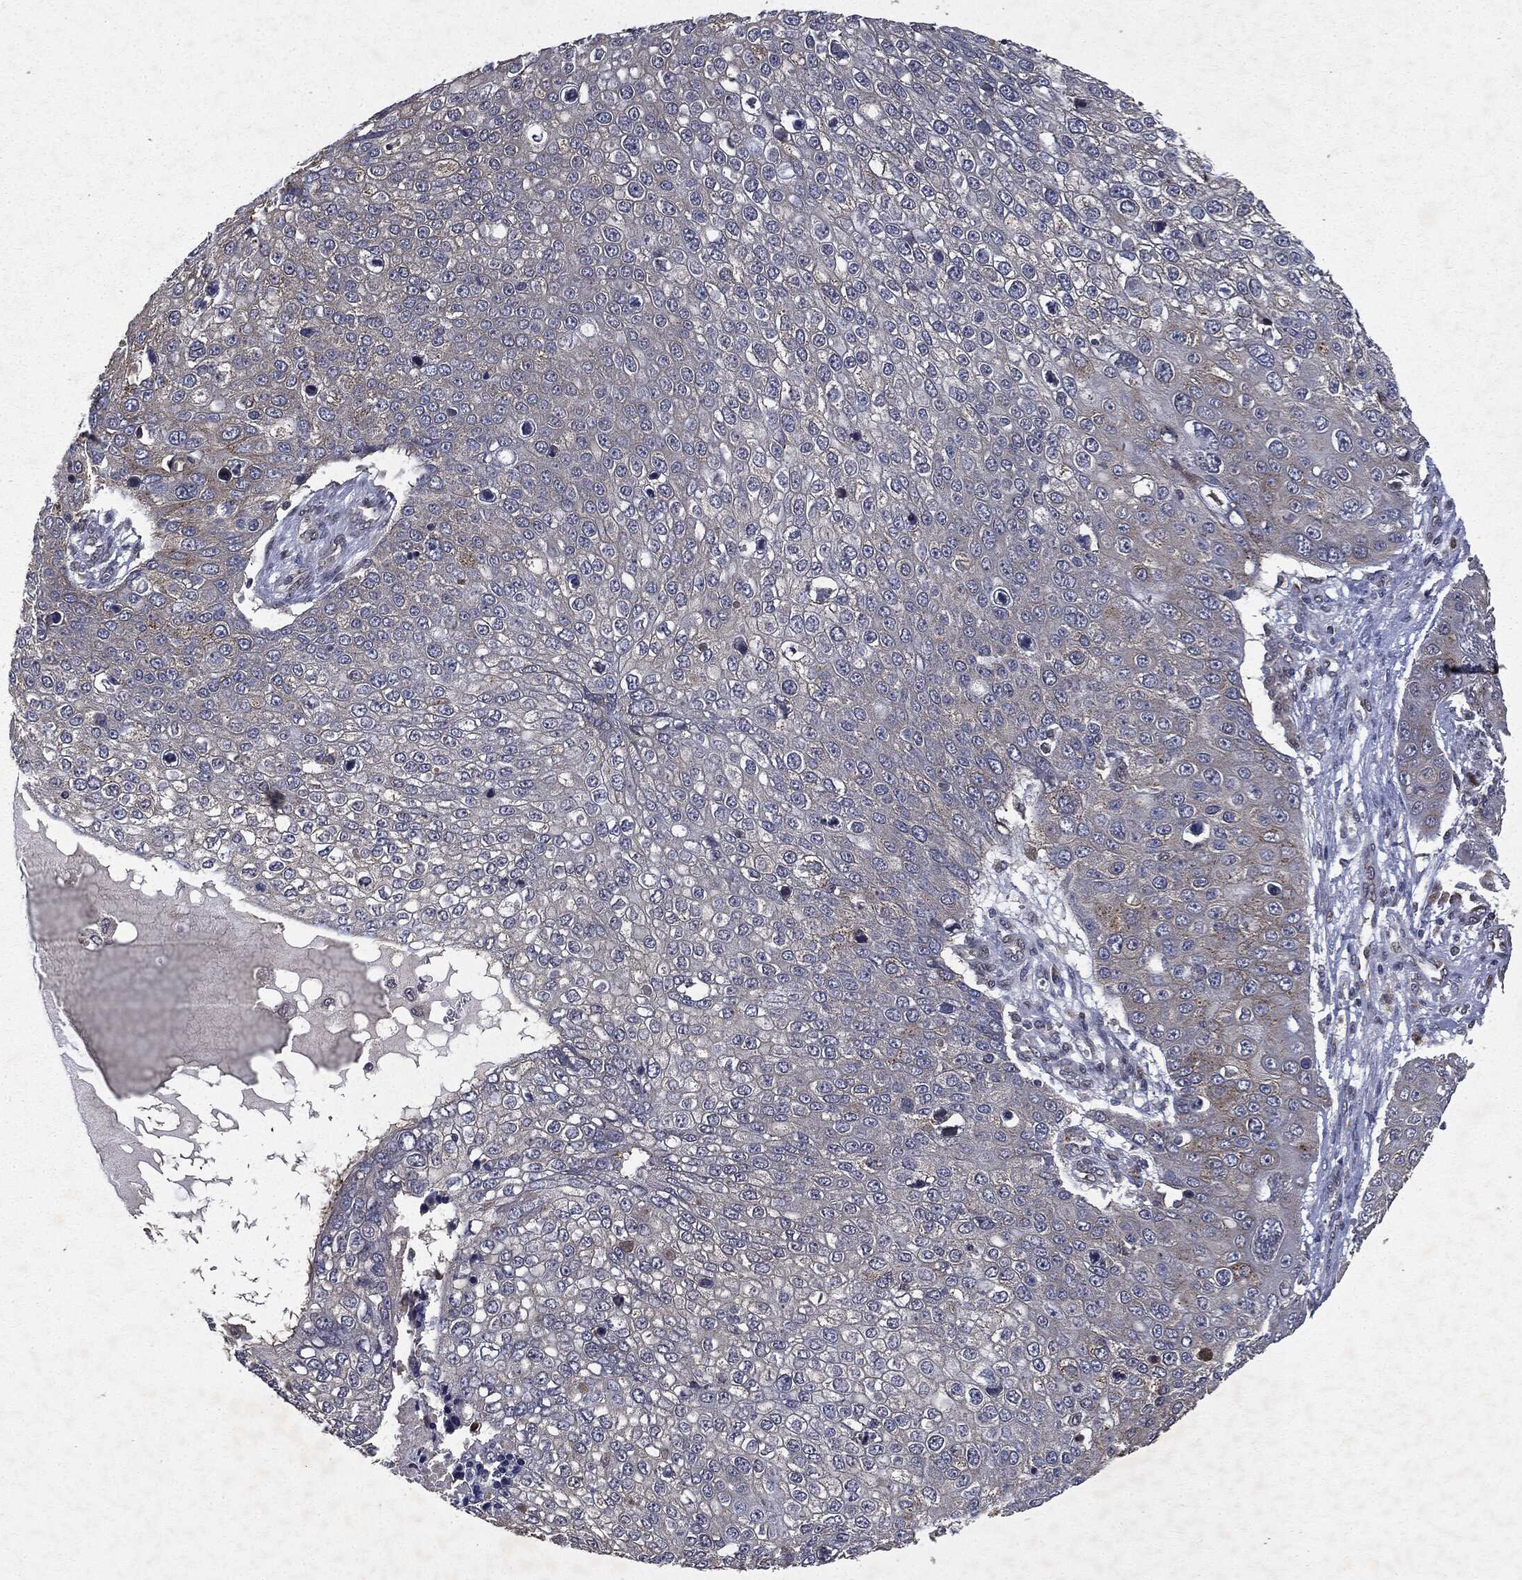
{"staining": {"intensity": "moderate", "quantity": "<25%", "location": "cytoplasmic/membranous"}, "tissue": "skin cancer", "cell_type": "Tumor cells", "image_type": "cancer", "snomed": [{"axis": "morphology", "description": "Squamous cell carcinoma, NOS"}, {"axis": "topography", "description": "Skin"}], "caption": "Immunohistochemical staining of skin squamous cell carcinoma shows moderate cytoplasmic/membranous protein staining in about <25% of tumor cells. The staining is performed using DAB (3,3'-diaminobenzidine) brown chromogen to label protein expression. The nuclei are counter-stained blue using hematoxylin.", "gene": "PLPPR2", "patient": {"sex": "male", "age": 71}}